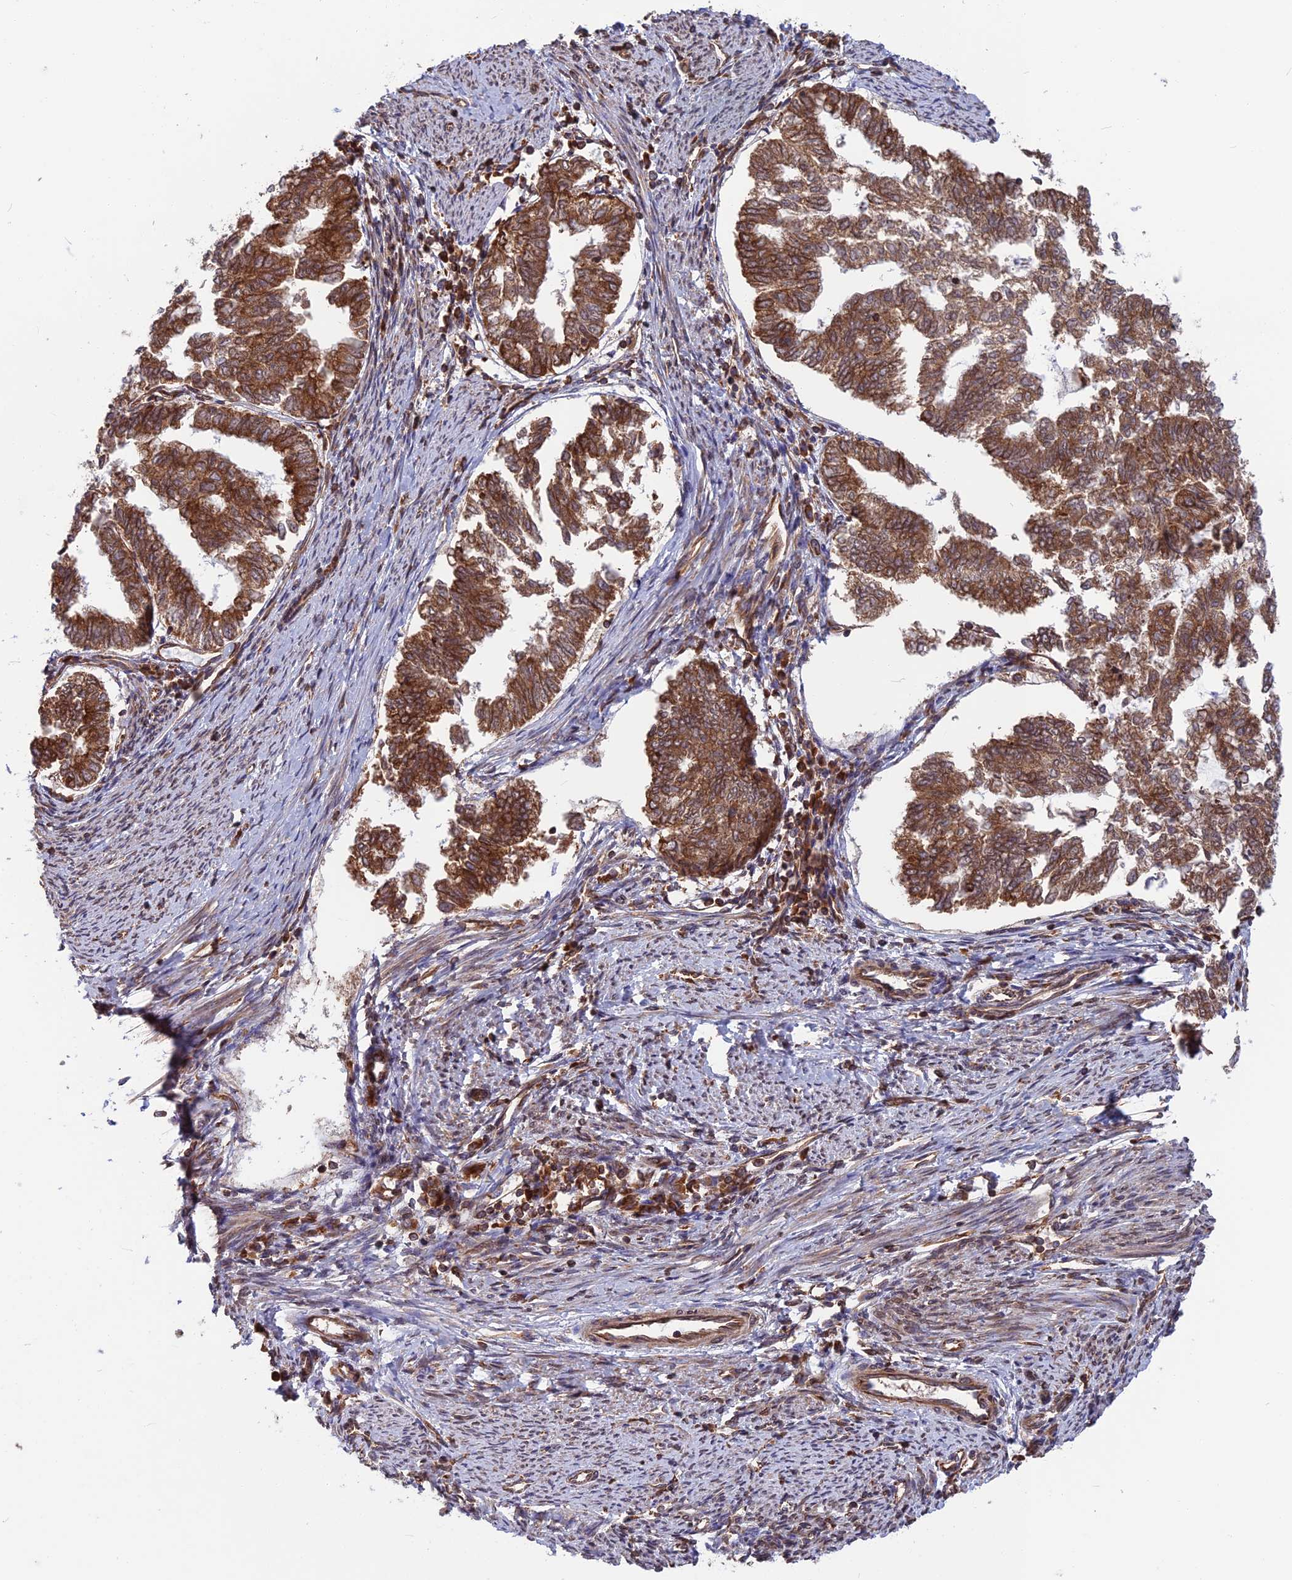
{"staining": {"intensity": "strong", "quantity": ">75%", "location": "cytoplasmic/membranous"}, "tissue": "endometrial cancer", "cell_type": "Tumor cells", "image_type": "cancer", "snomed": [{"axis": "morphology", "description": "Adenocarcinoma, NOS"}, {"axis": "topography", "description": "Endometrium"}], "caption": "Immunohistochemistry of endometrial cancer (adenocarcinoma) reveals high levels of strong cytoplasmic/membranous expression in approximately >75% of tumor cells.", "gene": "WDR1", "patient": {"sex": "female", "age": 79}}